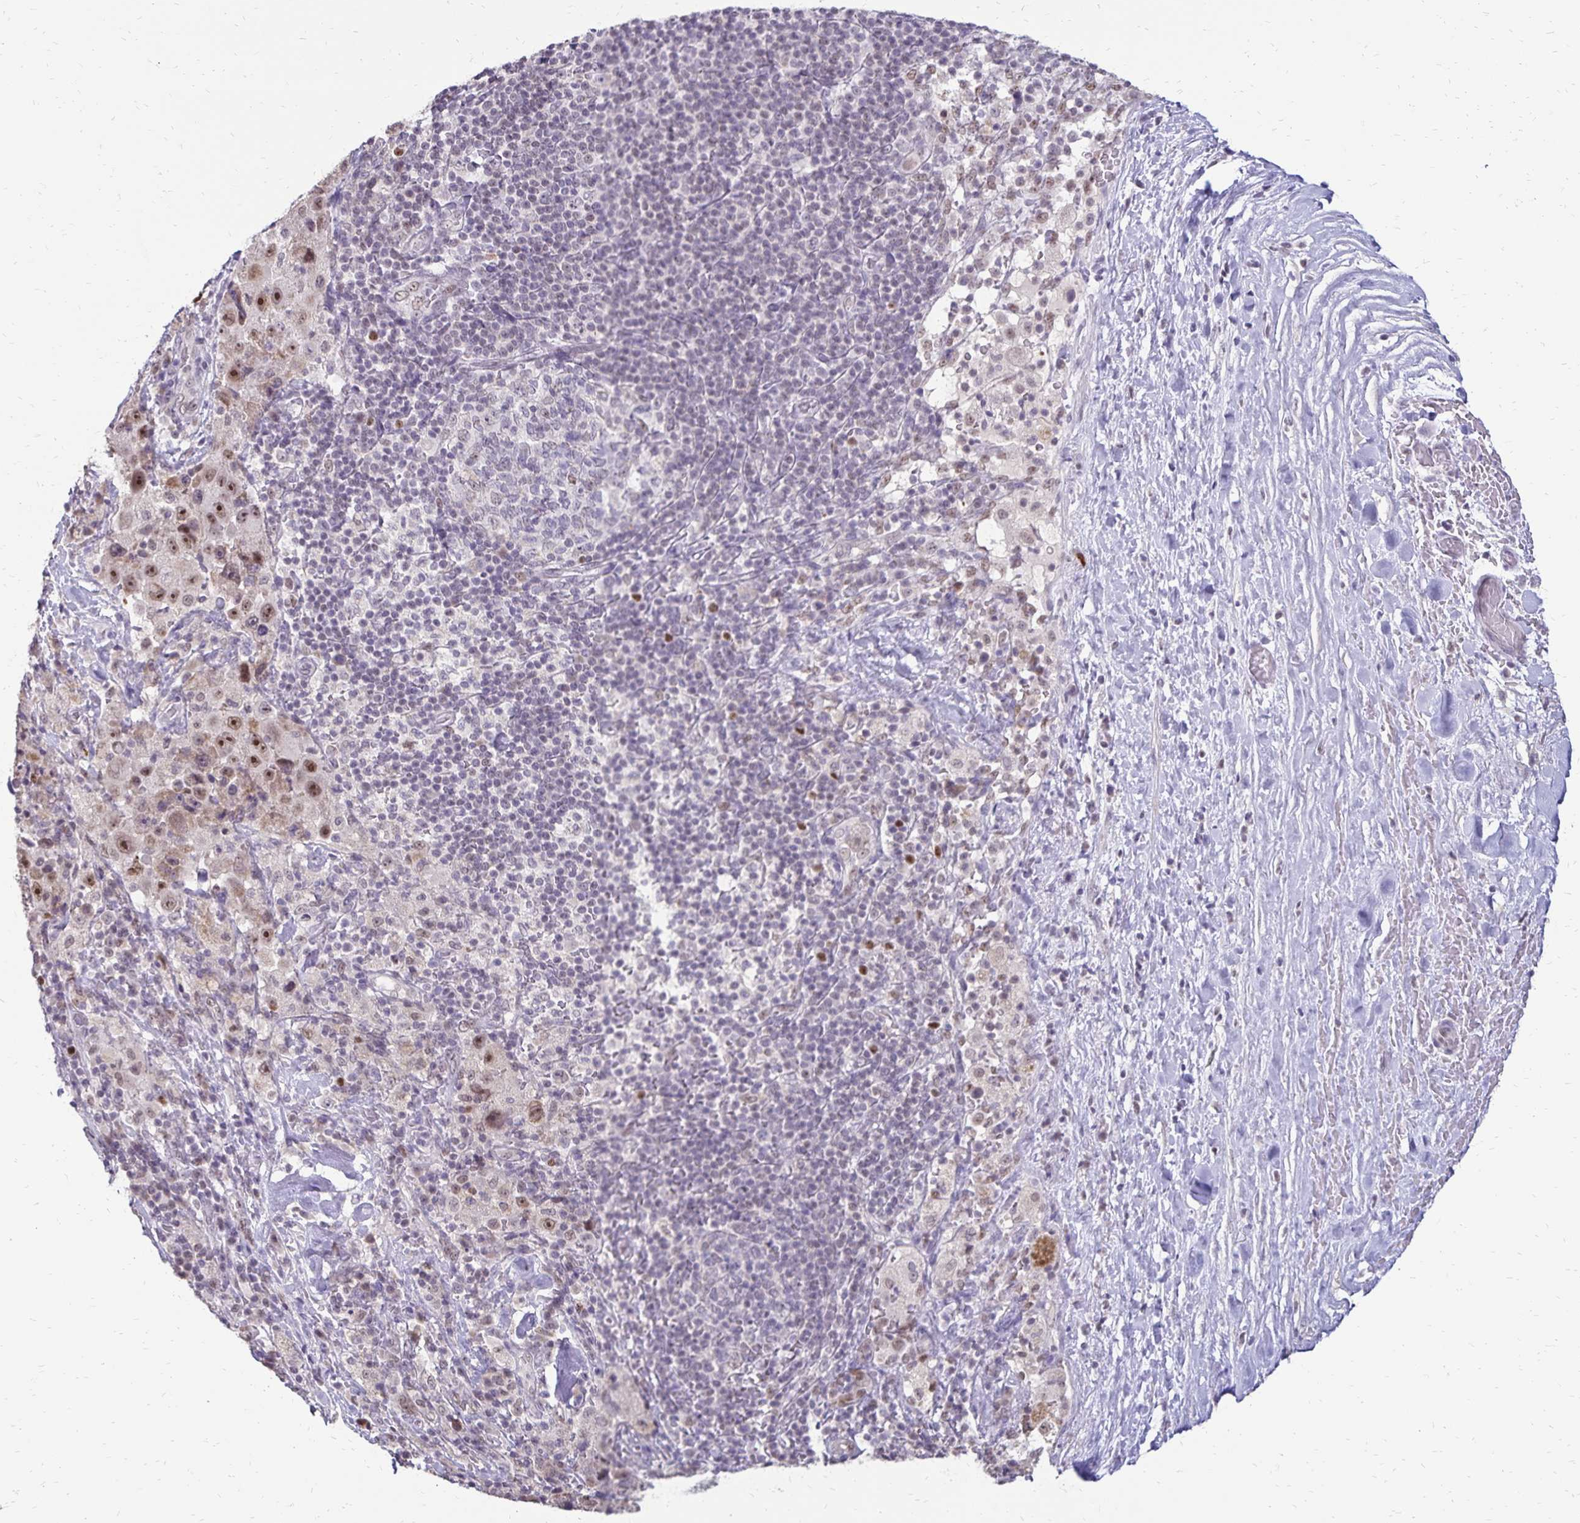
{"staining": {"intensity": "moderate", "quantity": ">75%", "location": "nuclear"}, "tissue": "melanoma", "cell_type": "Tumor cells", "image_type": "cancer", "snomed": [{"axis": "morphology", "description": "Malignant melanoma, Metastatic site"}, {"axis": "topography", "description": "Lymph node"}], "caption": "The photomicrograph demonstrates immunohistochemical staining of melanoma. There is moderate nuclear positivity is present in approximately >75% of tumor cells. (brown staining indicates protein expression, while blue staining denotes nuclei).", "gene": "POLB", "patient": {"sex": "male", "age": 62}}